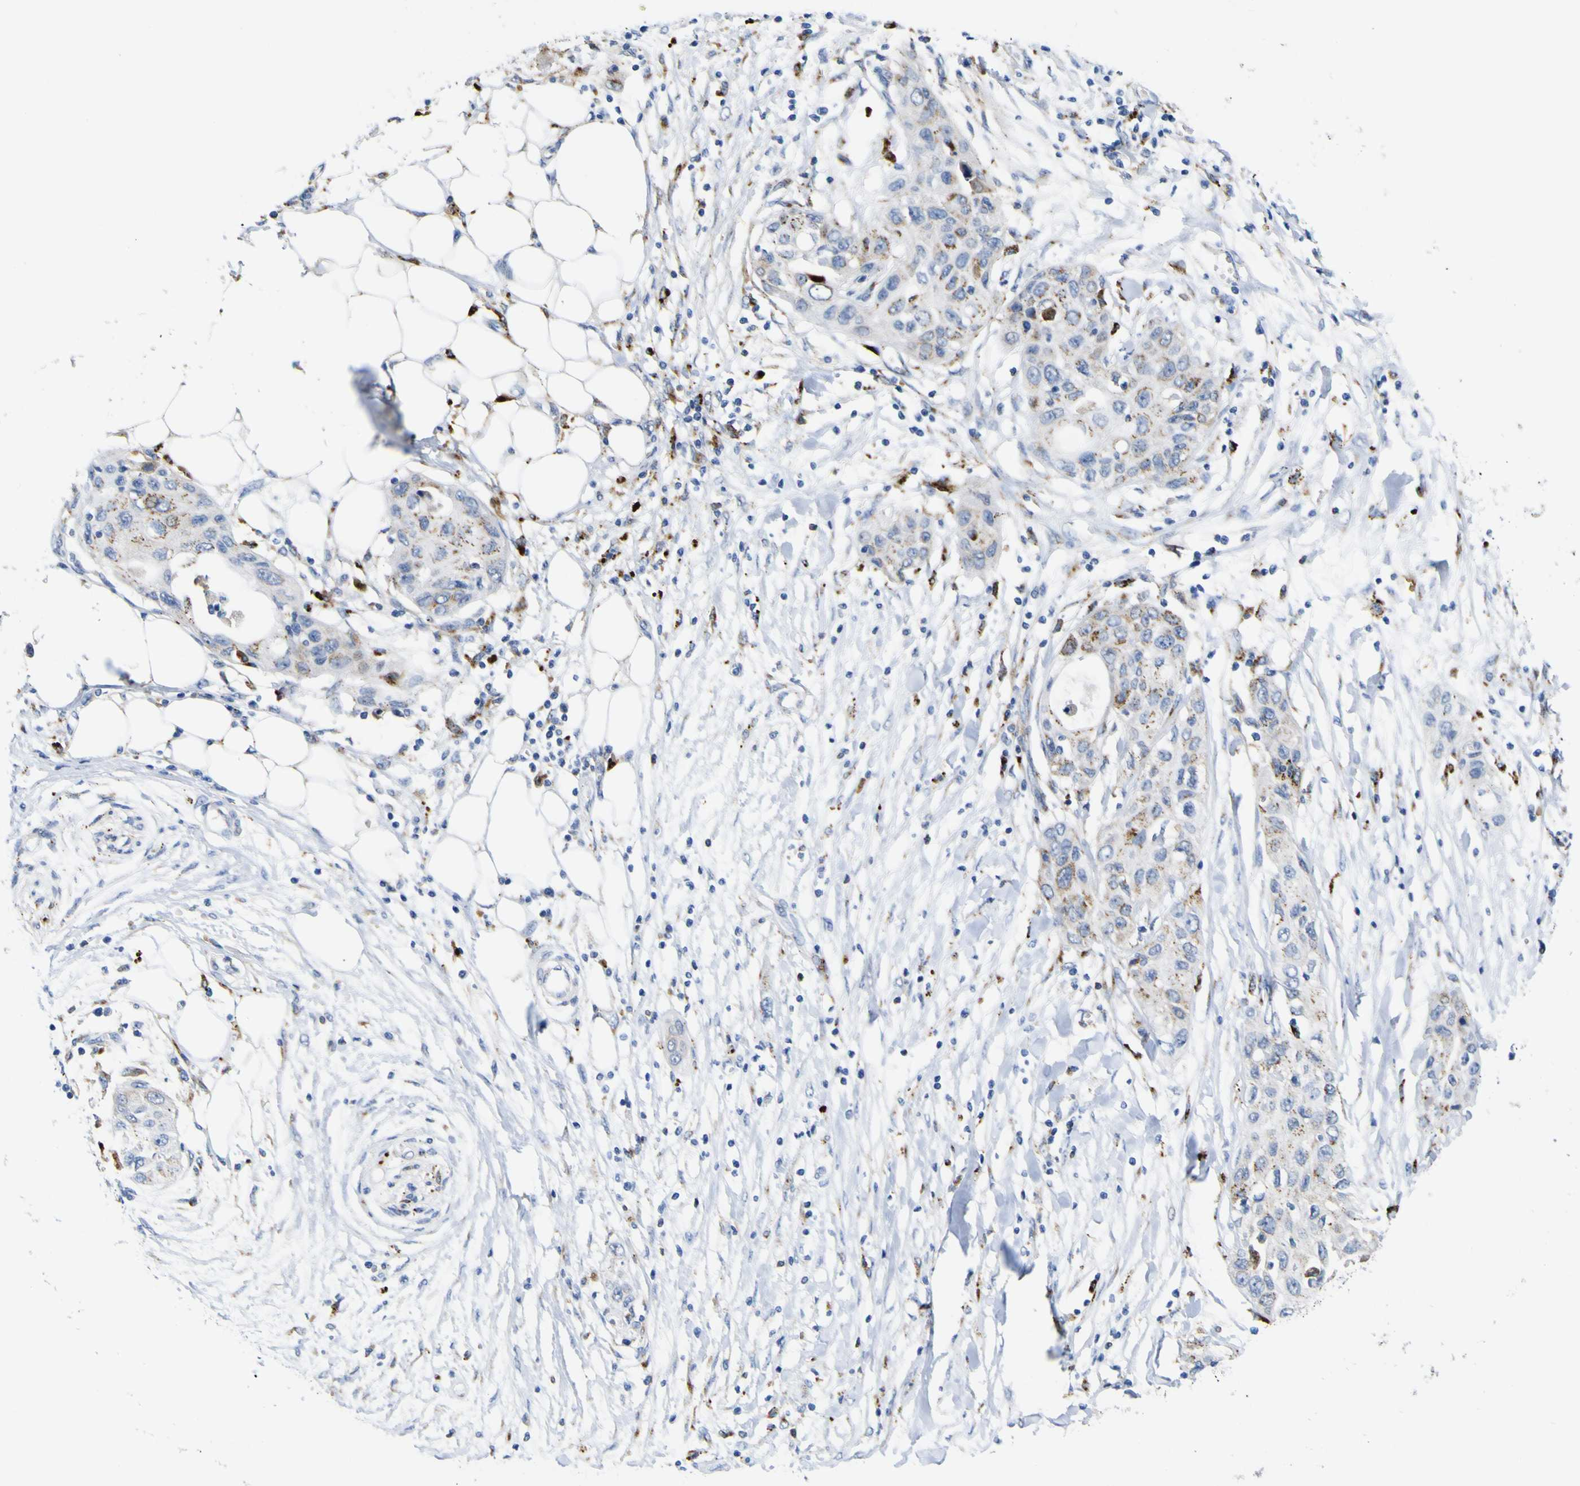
{"staining": {"intensity": "moderate", "quantity": "<25%", "location": "cytoplasmic/membranous"}, "tissue": "pancreatic cancer", "cell_type": "Tumor cells", "image_type": "cancer", "snomed": [{"axis": "morphology", "description": "Adenocarcinoma, NOS"}, {"axis": "topography", "description": "Pancreas"}], "caption": "Immunohistochemical staining of human pancreatic cancer (adenocarcinoma) shows moderate cytoplasmic/membranous protein expression in approximately <25% of tumor cells.", "gene": "PTPRF", "patient": {"sex": "female", "age": 70}}